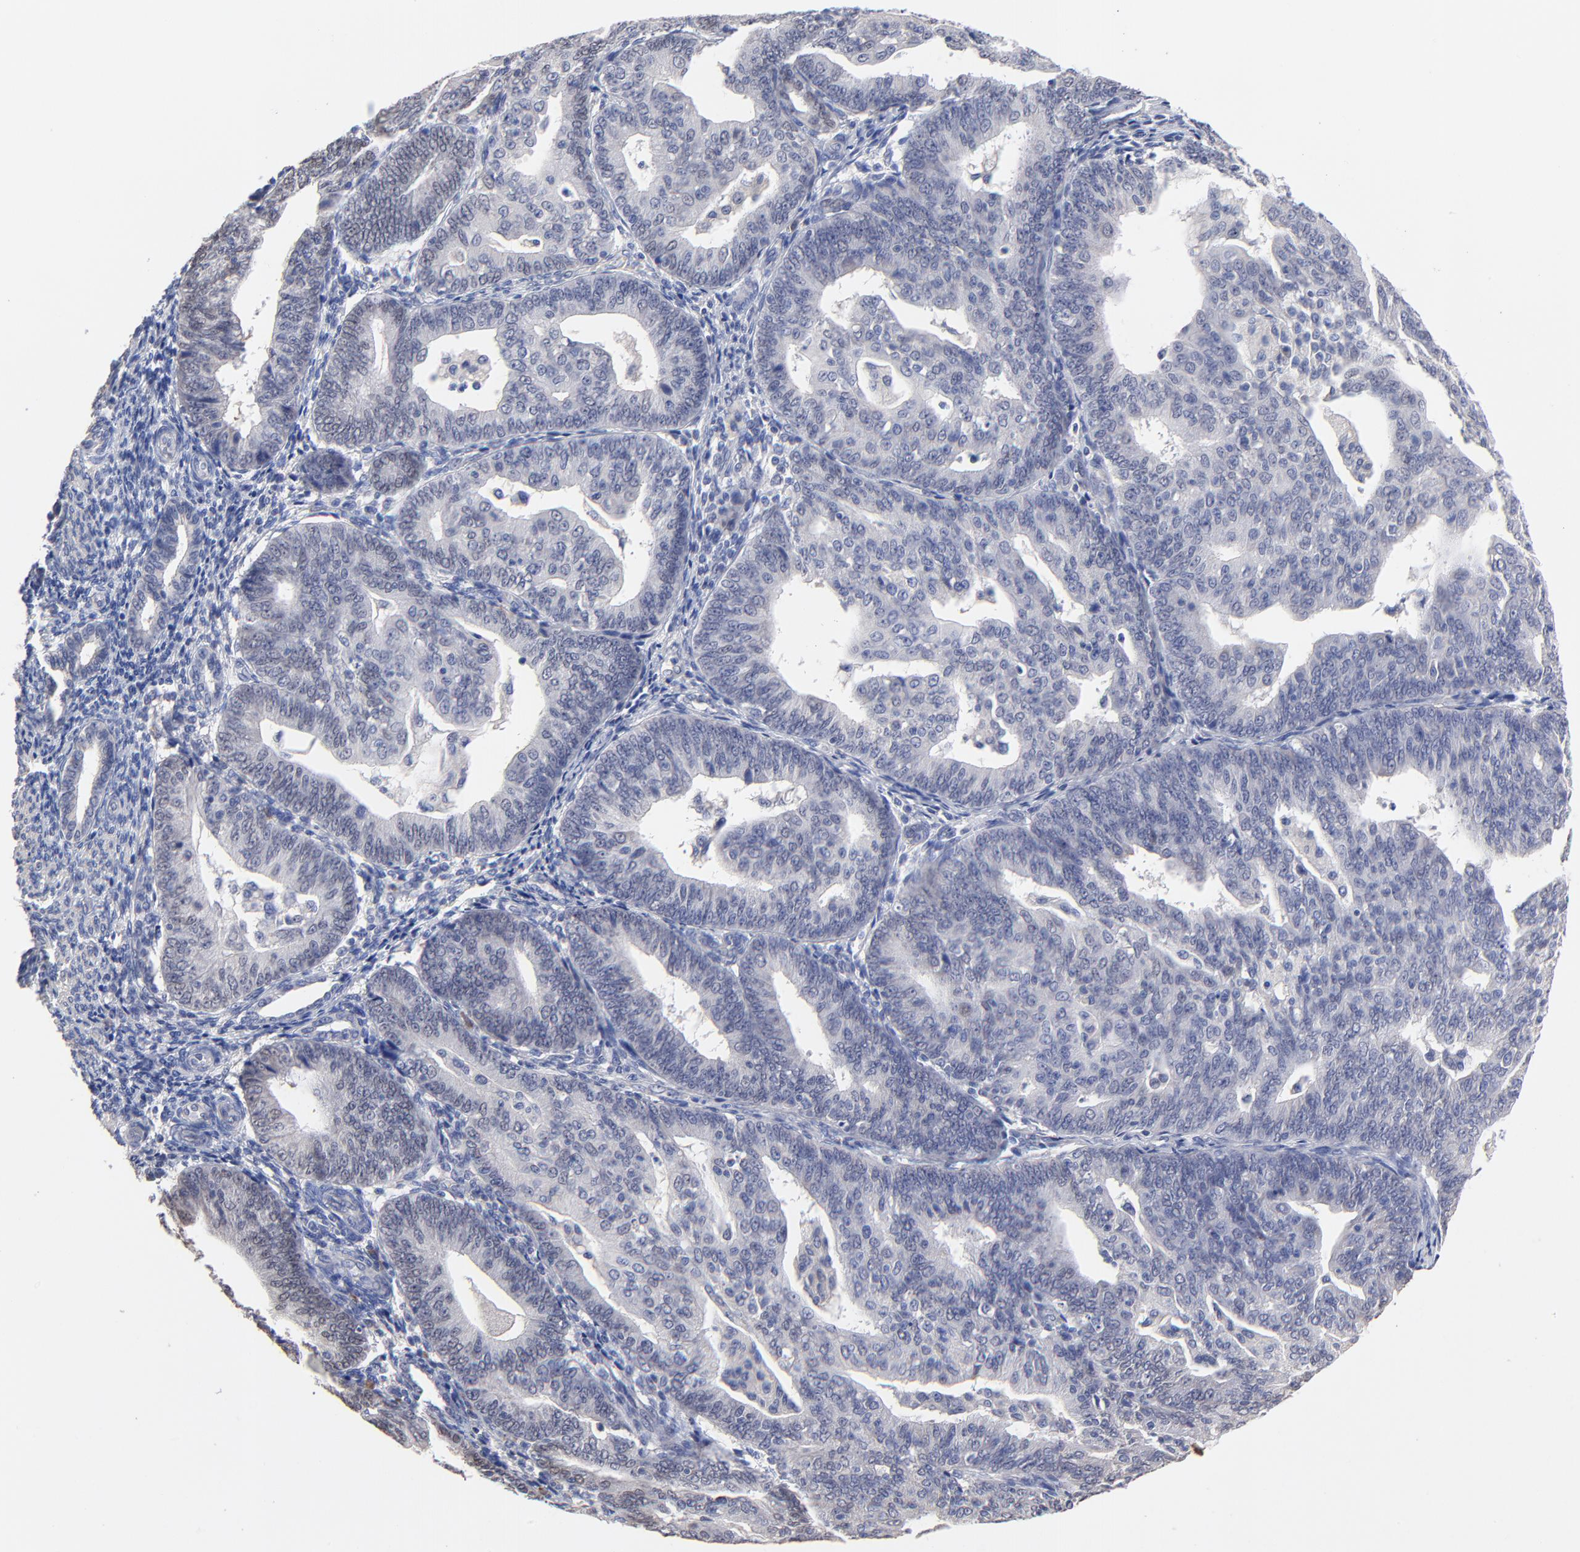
{"staining": {"intensity": "negative", "quantity": "none", "location": "none"}, "tissue": "endometrial cancer", "cell_type": "Tumor cells", "image_type": "cancer", "snomed": [{"axis": "morphology", "description": "Adenocarcinoma, NOS"}, {"axis": "topography", "description": "Endometrium"}], "caption": "Immunohistochemical staining of endometrial cancer (adenocarcinoma) demonstrates no significant positivity in tumor cells.", "gene": "TWNK", "patient": {"sex": "female", "age": 56}}